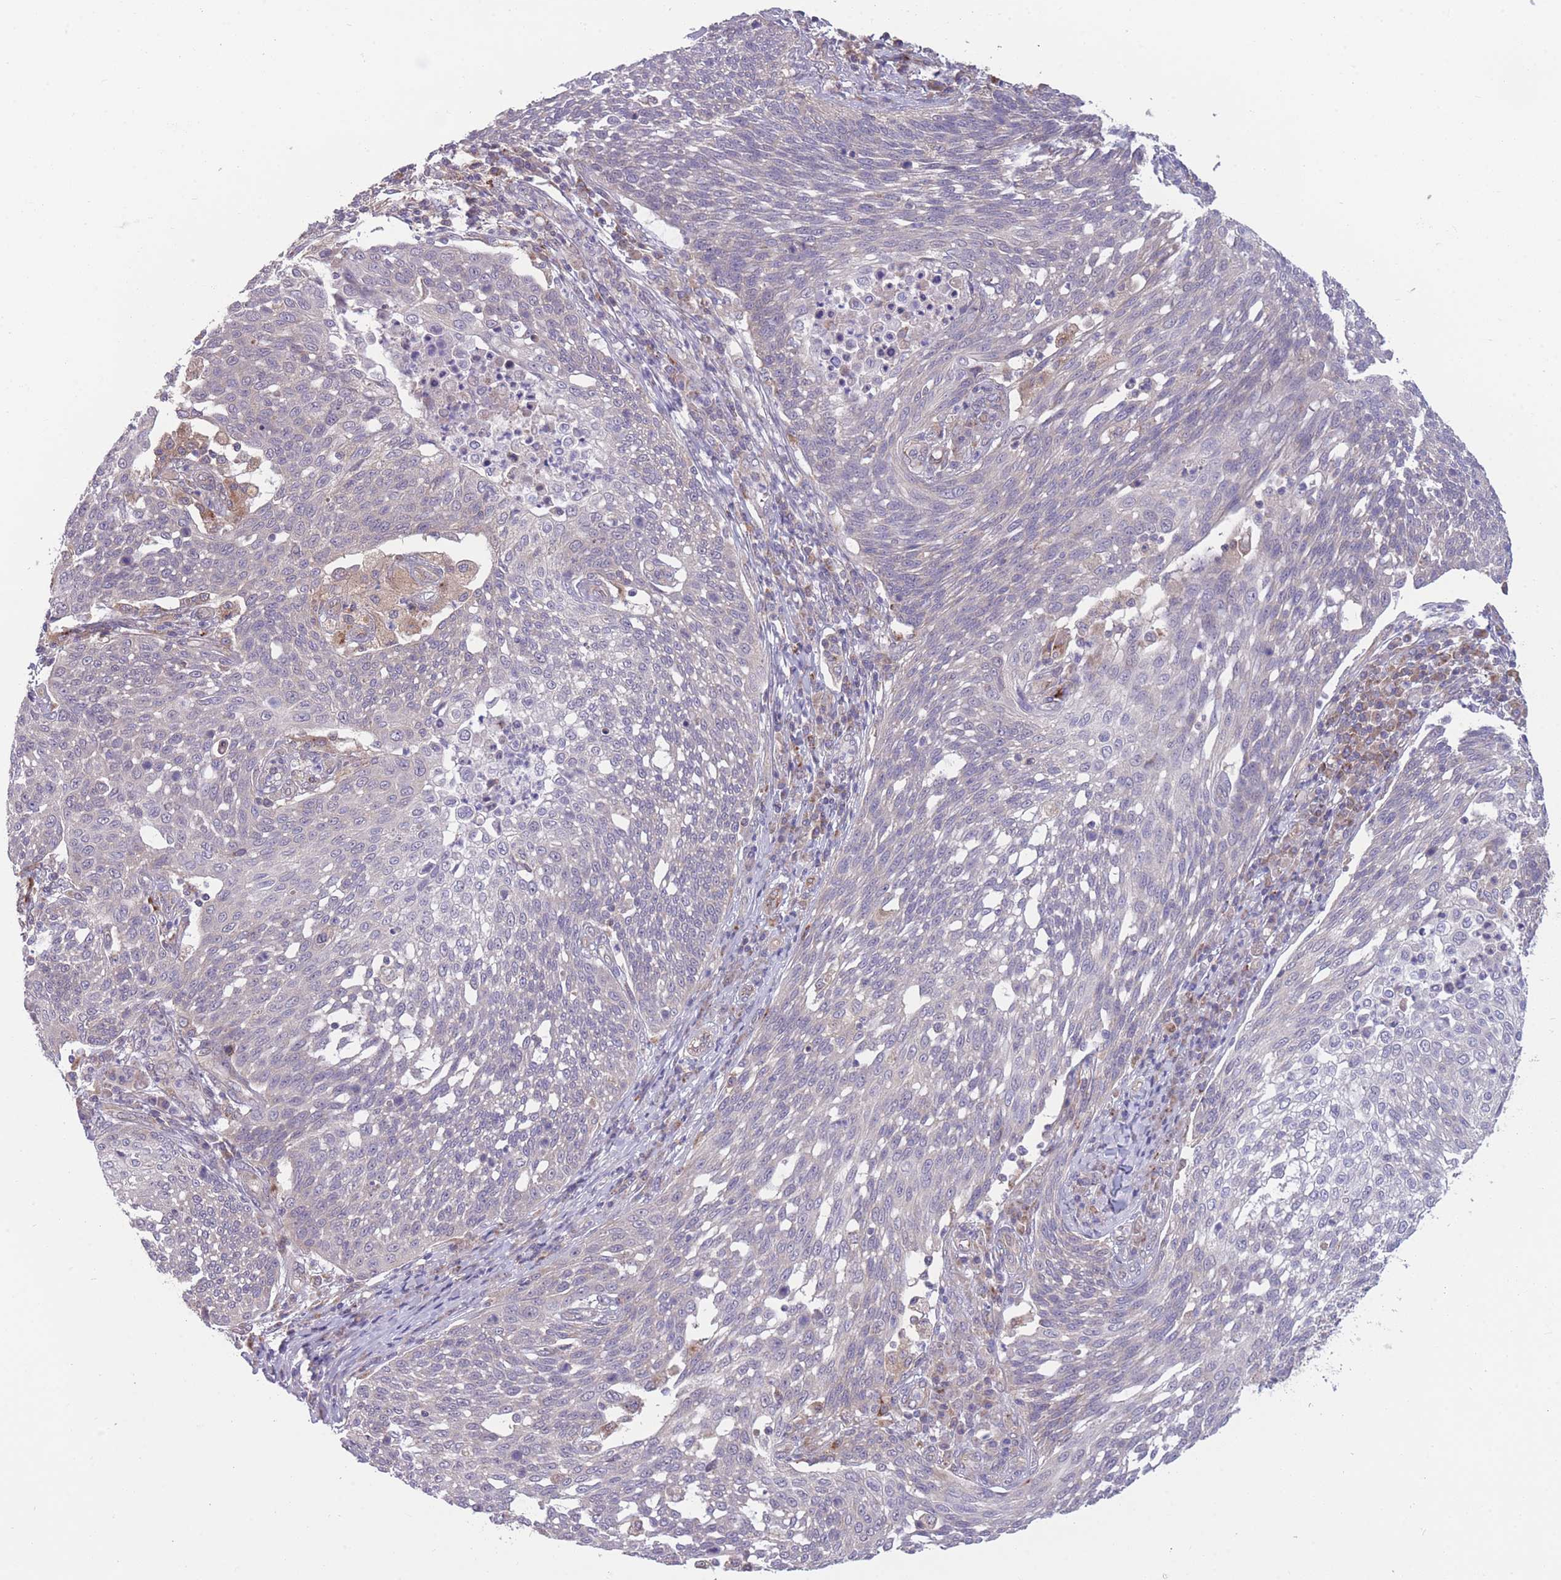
{"staining": {"intensity": "negative", "quantity": "none", "location": "none"}, "tissue": "cervical cancer", "cell_type": "Tumor cells", "image_type": "cancer", "snomed": [{"axis": "morphology", "description": "Squamous cell carcinoma, NOS"}, {"axis": "topography", "description": "Cervix"}], "caption": "Immunohistochemistry micrograph of neoplastic tissue: human cervical cancer stained with DAB demonstrates no significant protein expression in tumor cells.", "gene": "CCT6B", "patient": {"sex": "female", "age": 34}}